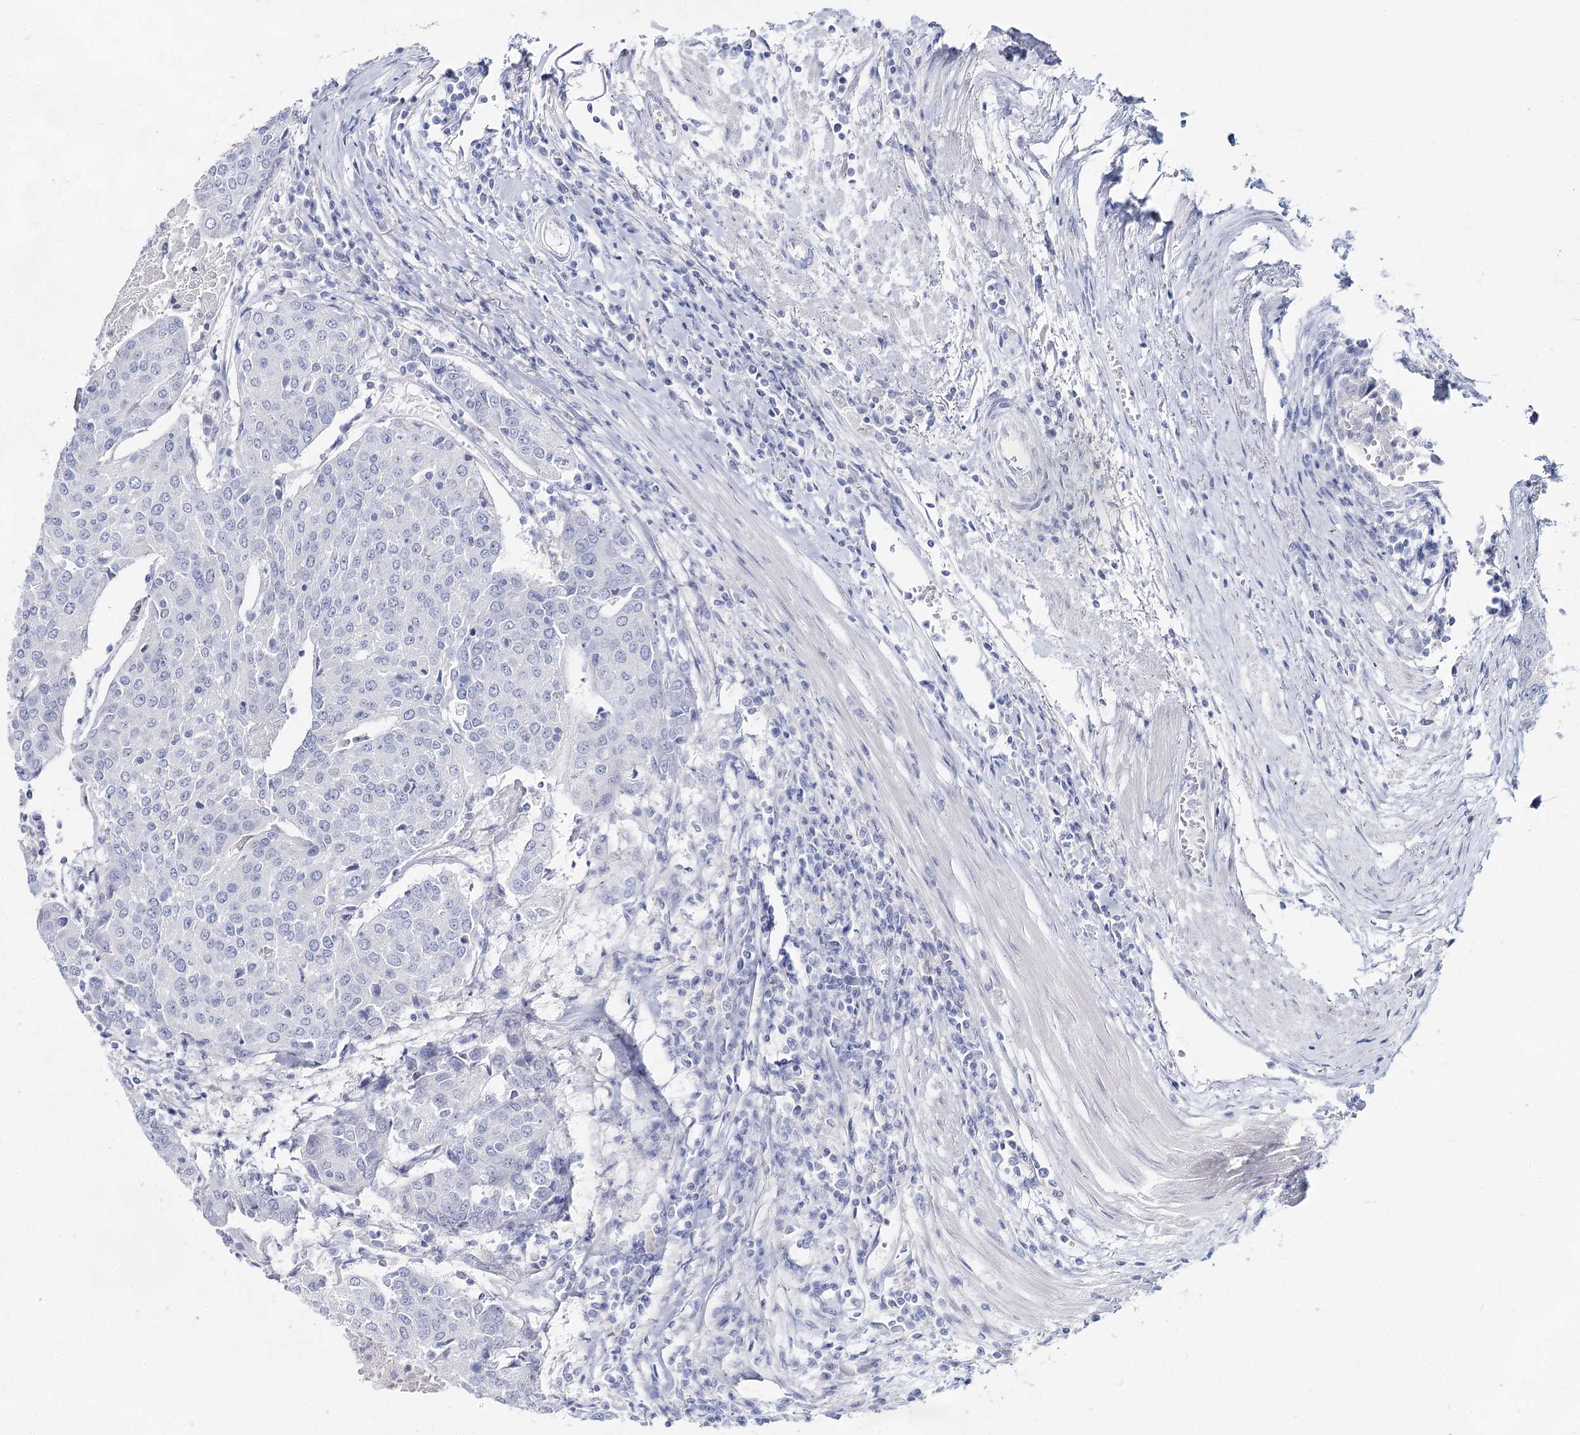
{"staining": {"intensity": "negative", "quantity": "none", "location": "none"}, "tissue": "urothelial cancer", "cell_type": "Tumor cells", "image_type": "cancer", "snomed": [{"axis": "morphology", "description": "Urothelial carcinoma, High grade"}, {"axis": "topography", "description": "Urinary bladder"}], "caption": "A histopathology image of high-grade urothelial carcinoma stained for a protein shows no brown staining in tumor cells. (Brightfield microscopy of DAB (3,3'-diaminobenzidine) immunohistochemistry at high magnification).", "gene": "SLC17A2", "patient": {"sex": "female", "age": 85}}